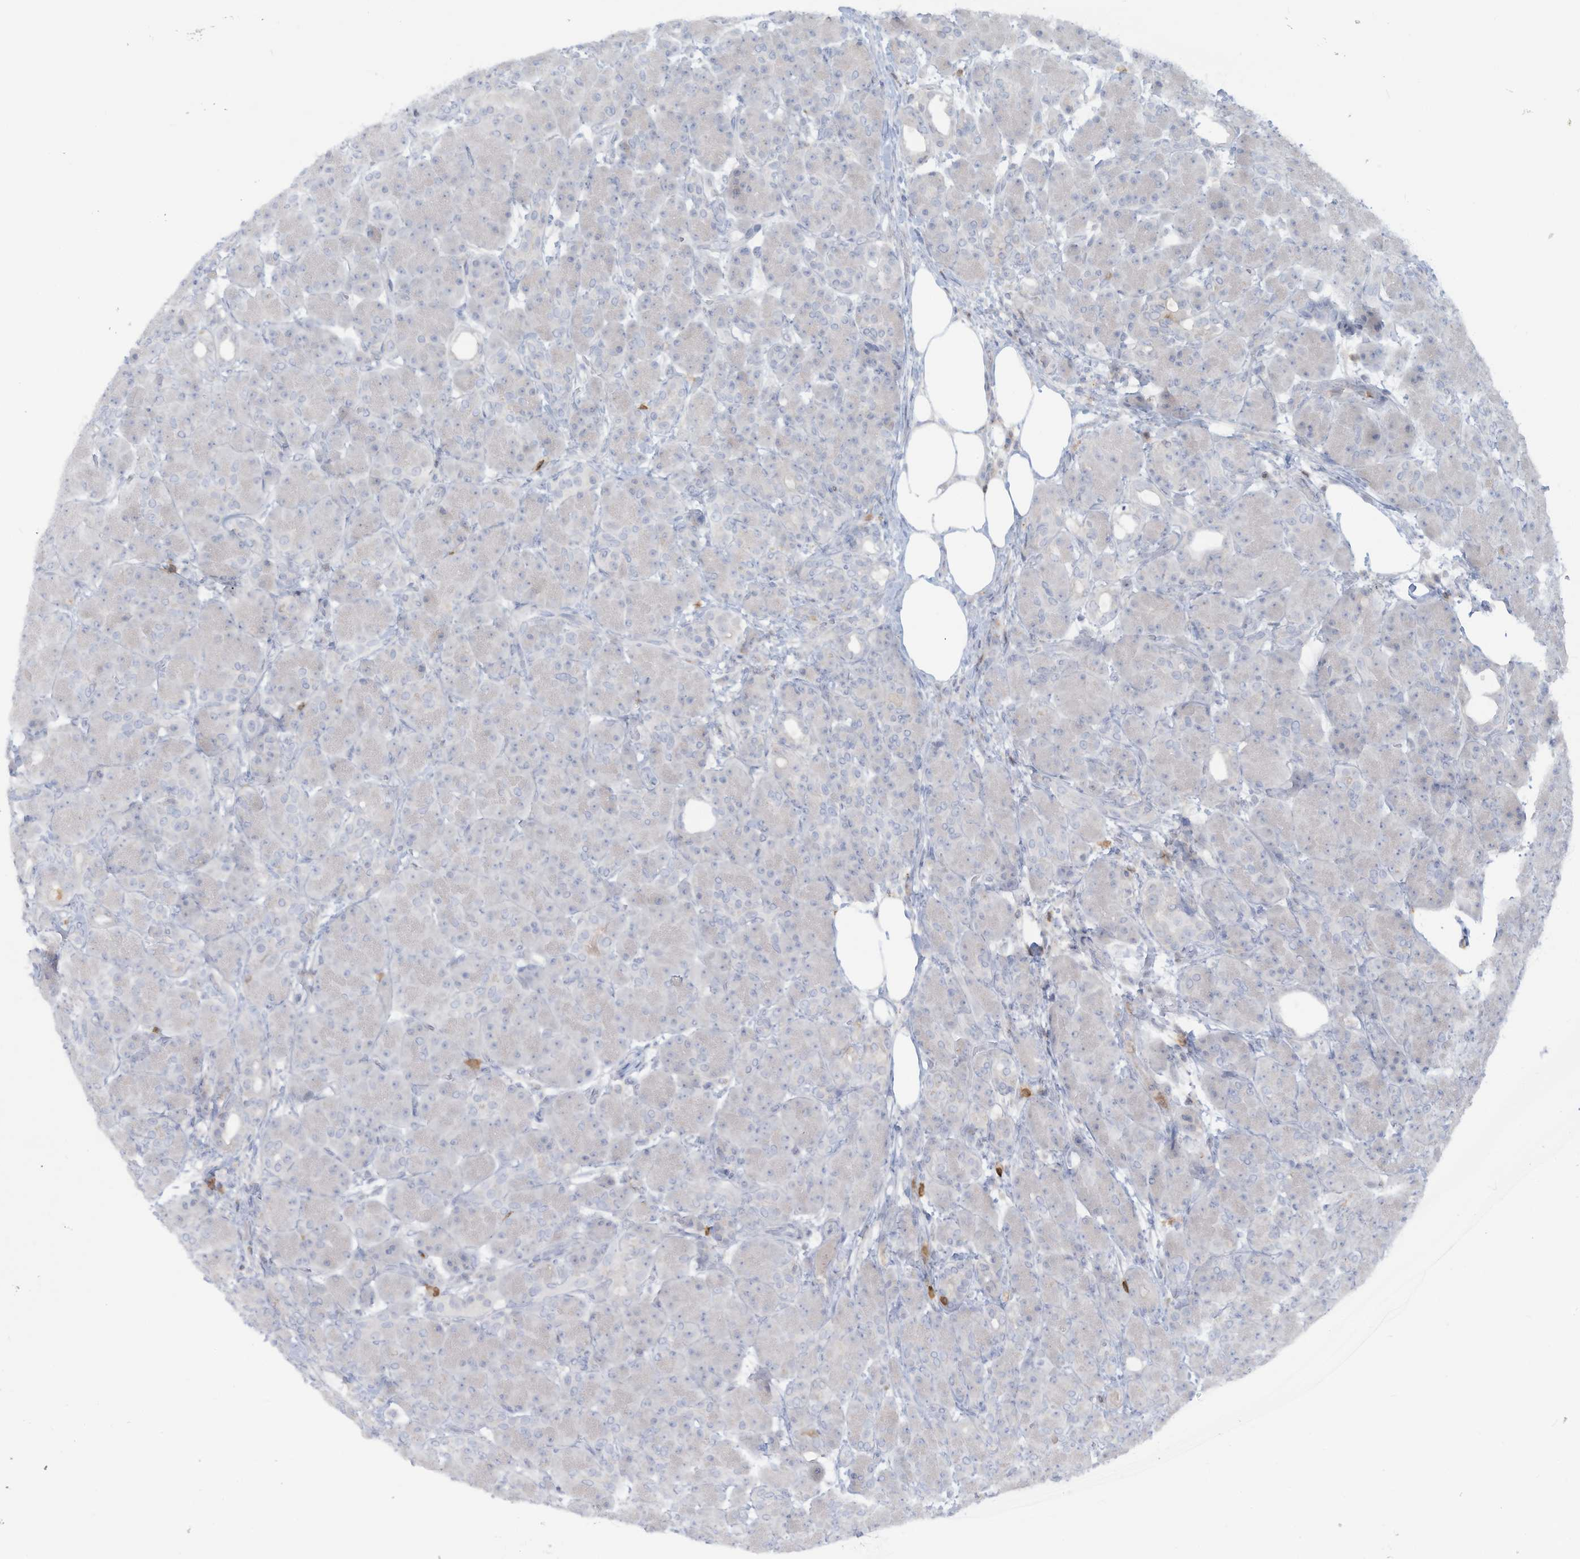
{"staining": {"intensity": "negative", "quantity": "none", "location": "none"}, "tissue": "pancreas", "cell_type": "Exocrine glandular cells", "image_type": "normal", "snomed": [{"axis": "morphology", "description": "Normal tissue, NOS"}, {"axis": "topography", "description": "Pancreas"}], "caption": "An image of pancreas stained for a protein displays no brown staining in exocrine glandular cells. (DAB IHC with hematoxylin counter stain).", "gene": "NOTO", "patient": {"sex": "male", "age": 63}}